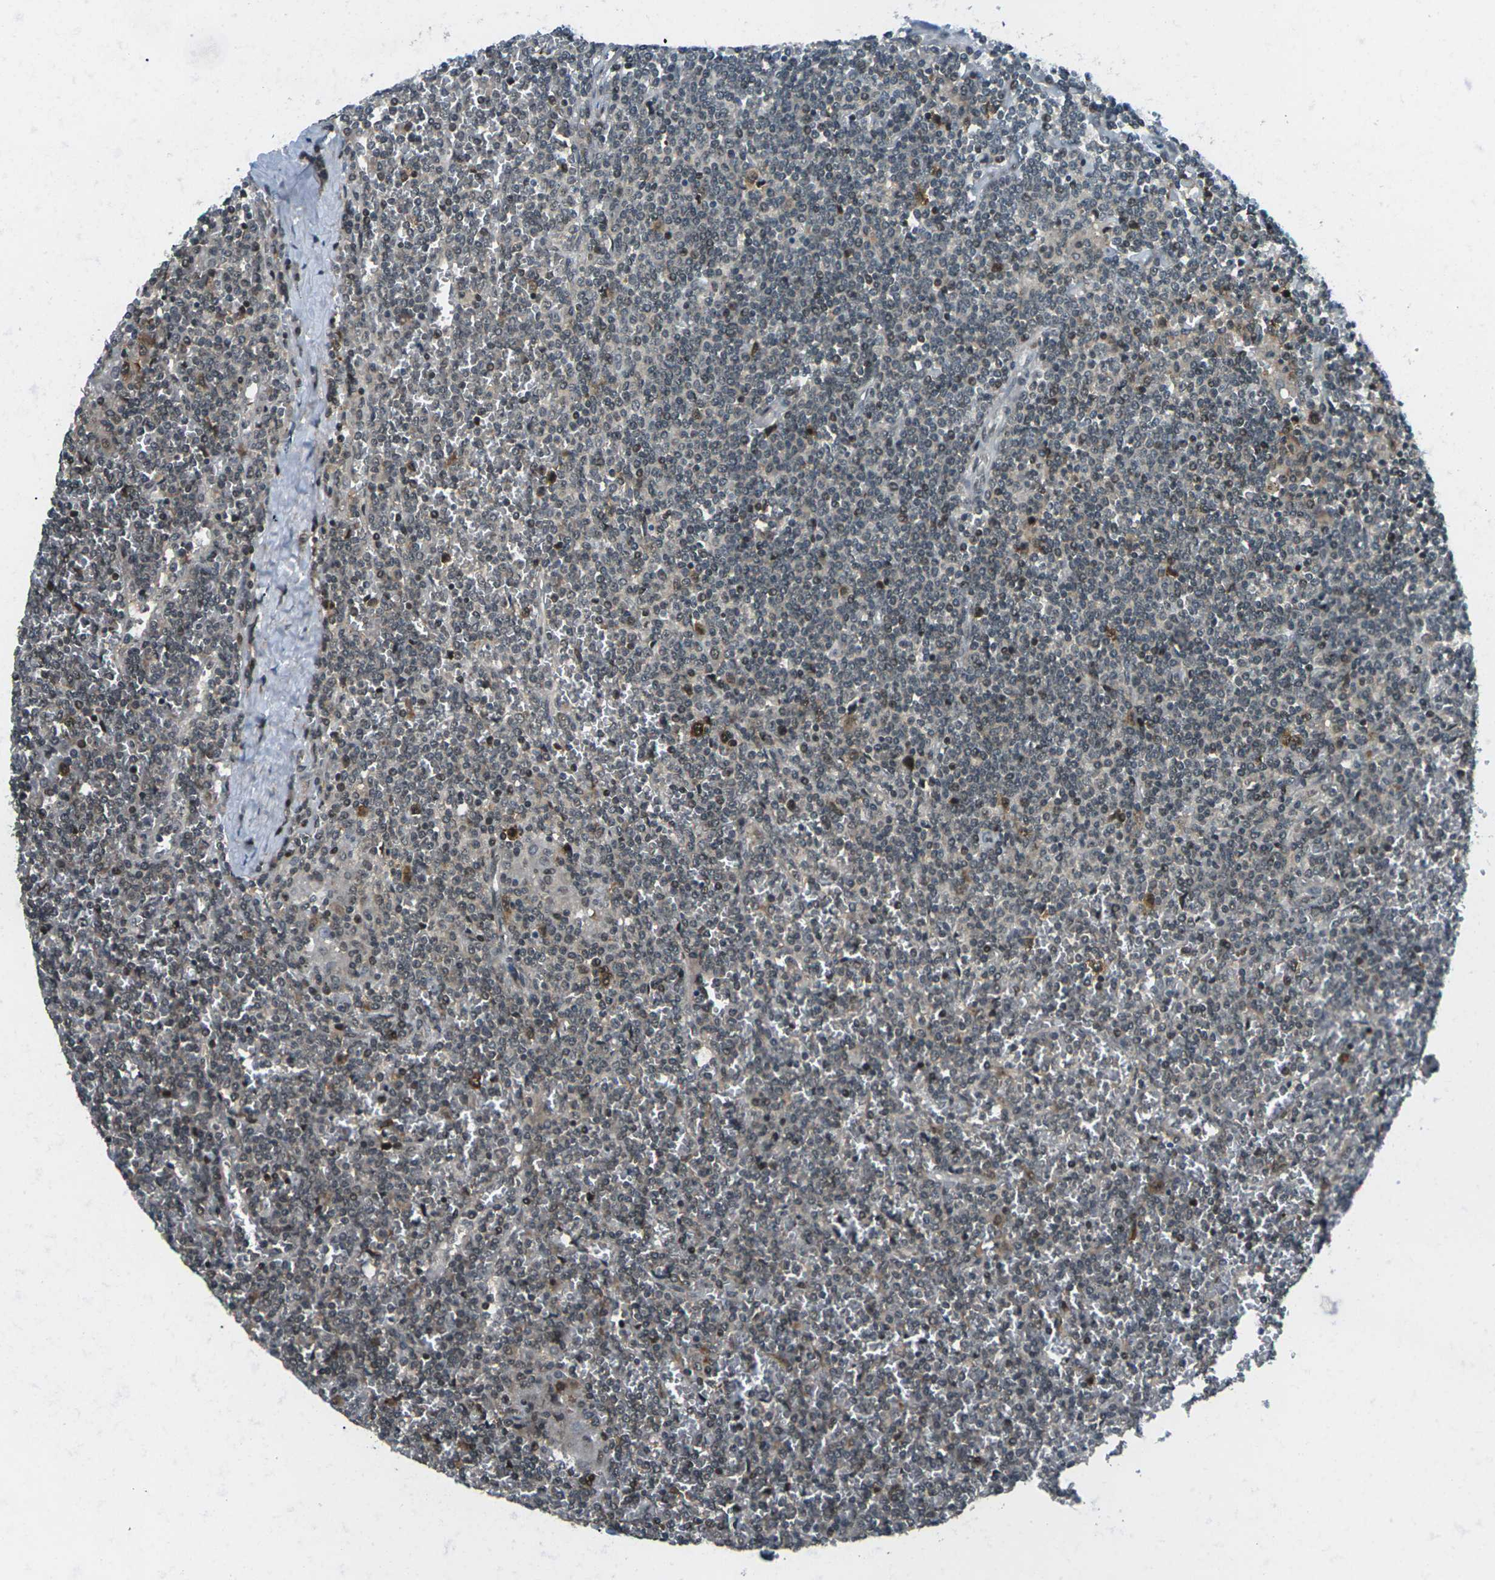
{"staining": {"intensity": "moderate", "quantity": "<25%", "location": "cytoplasmic/membranous,nuclear"}, "tissue": "lymphoma", "cell_type": "Tumor cells", "image_type": "cancer", "snomed": [{"axis": "morphology", "description": "Malignant lymphoma, non-Hodgkin's type, Low grade"}, {"axis": "topography", "description": "Spleen"}], "caption": "Immunohistochemical staining of low-grade malignant lymphoma, non-Hodgkin's type demonstrates low levels of moderate cytoplasmic/membranous and nuclear staining in about <25% of tumor cells. Using DAB (3,3'-diaminobenzidine) (brown) and hematoxylin (blue) stains, captured at high magnification using brightfield microscopy.", "gene": "UBE2S", "patient": {"sex": "female", "age": 19}}